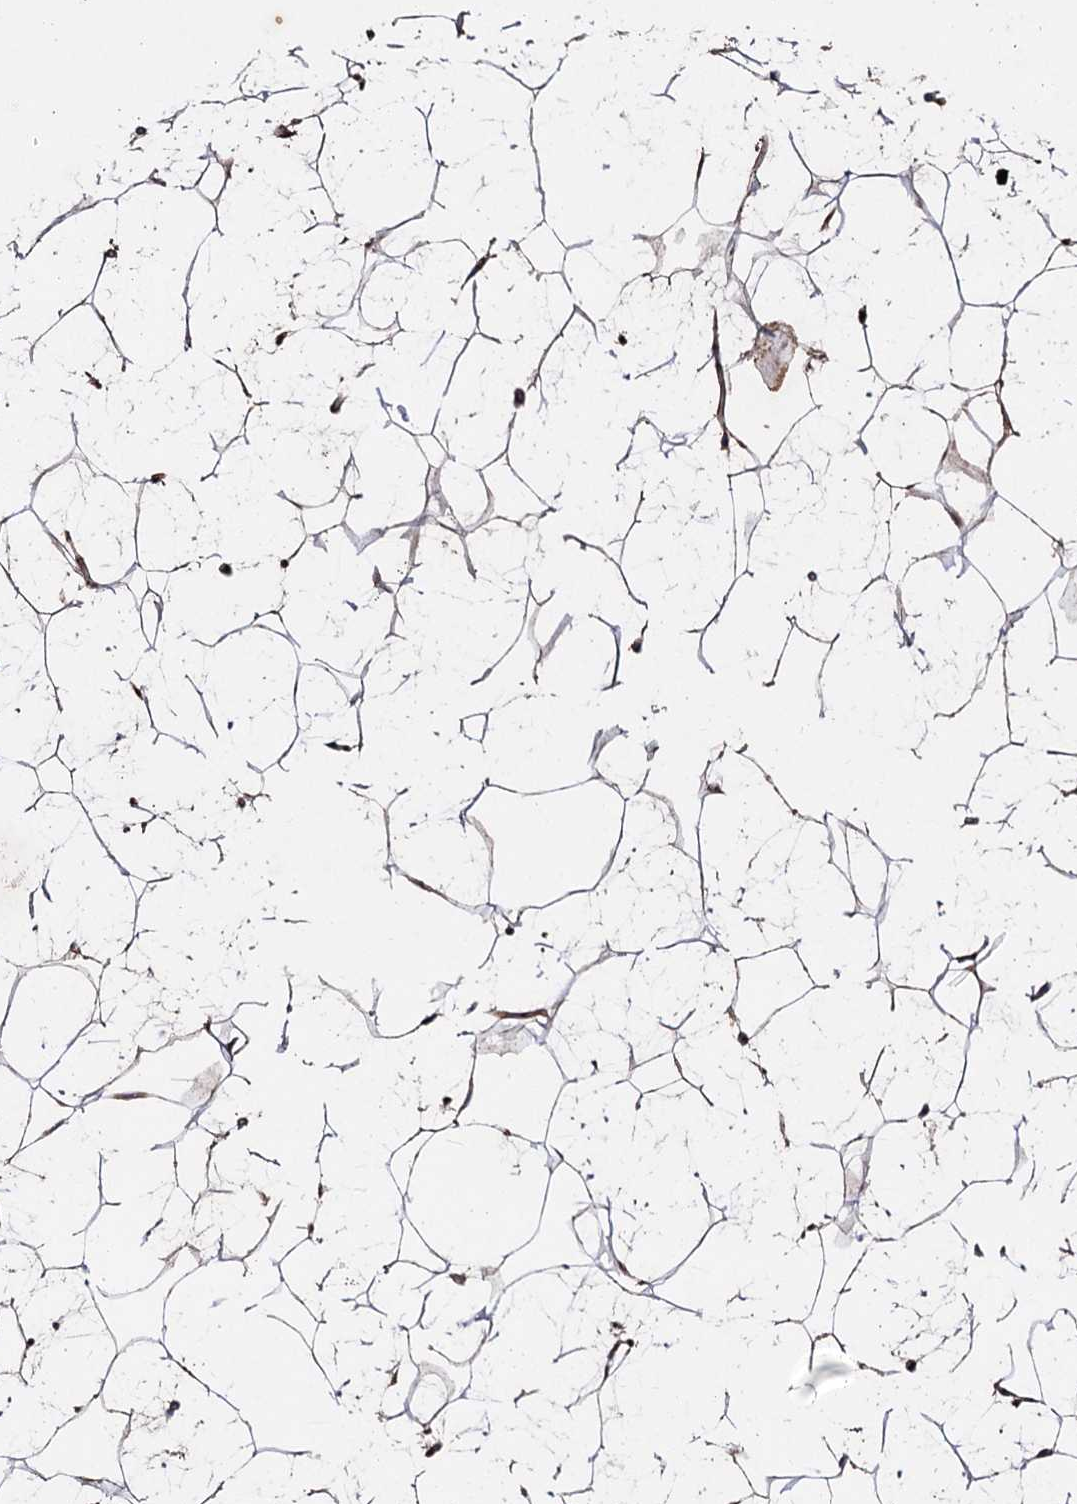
{"staining": {"intensity": "strong", "quantity": ">75%", "location": "cytoplasmic/membranous"}, "tissue": "adipose tissue", "cell_type": "Adipocytes", "image_type": "normal", "snomed": [{"axis": "morphology", "description": "Normal tissue, NOS"}, {"axis": "topography", "description": "Breast"}], "caption": "Protein expression analysis of benign adipose tissue exhibits strong cytoplasmic/membranous positivity in about >75% of adipocytes.", "gene": "ARHGAP20", "patient": {"sex": "female", "age": 26}}